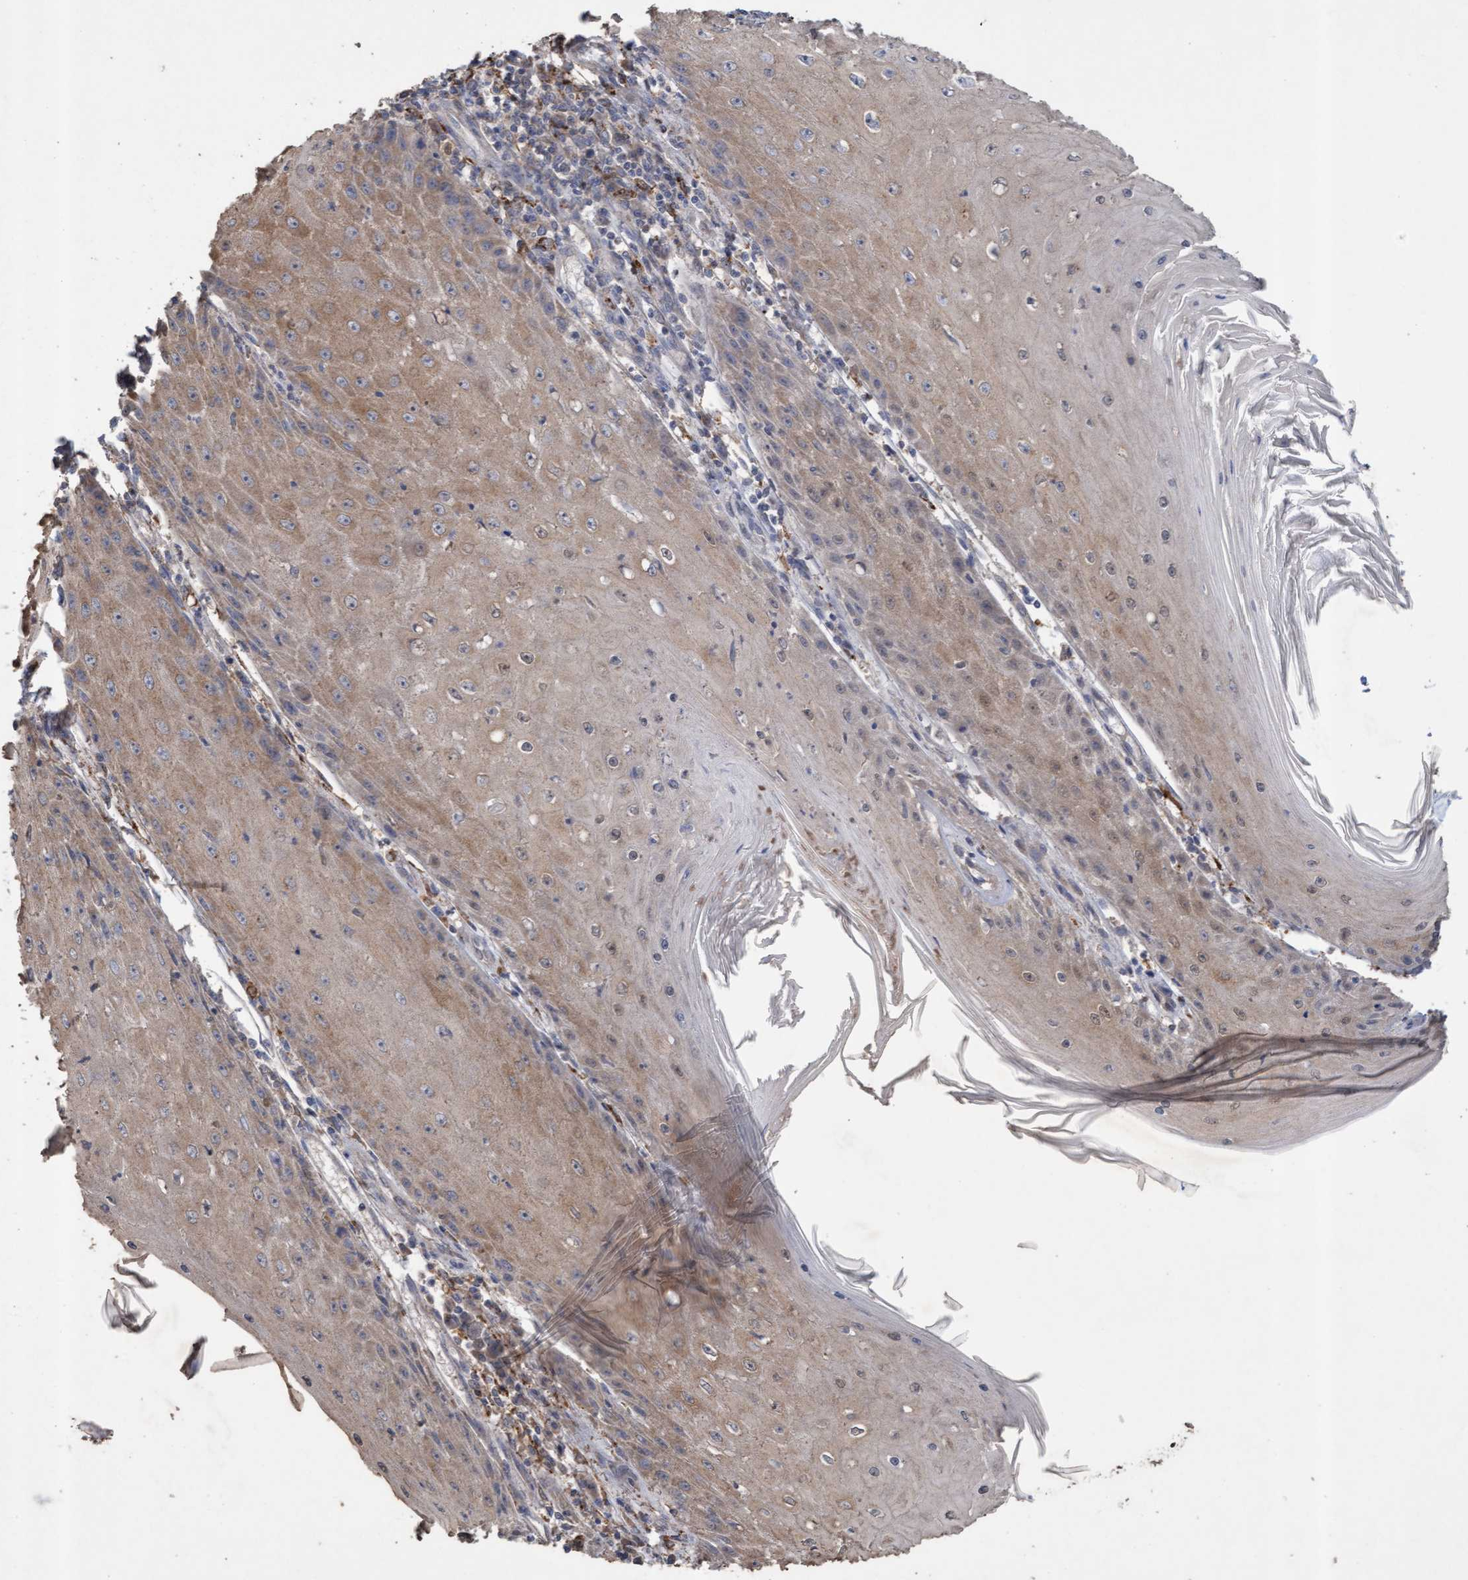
{"staining": {"intensity": "weak", "quantity": "25%-75%", "location": "cytoplasmic/membranous"}, "tissue": "skin cancer", "cell_type": "Tumor cells", "image_type": "cancer", "snomed": [{"axis": "morphology", "description": "Squamous cell carcinoma, NOS"}, {"axis": "topography", "description": "Skin"}], "caption": "Human skin cancer (squamous cell carcinoma) stained with a brown dye shows weak cytoplasmic/membranous positive staining in approximately 25%-75% of tumor cells.", "gene": "ATPAF2", "patient": {"sex": "female", "age": 73}}